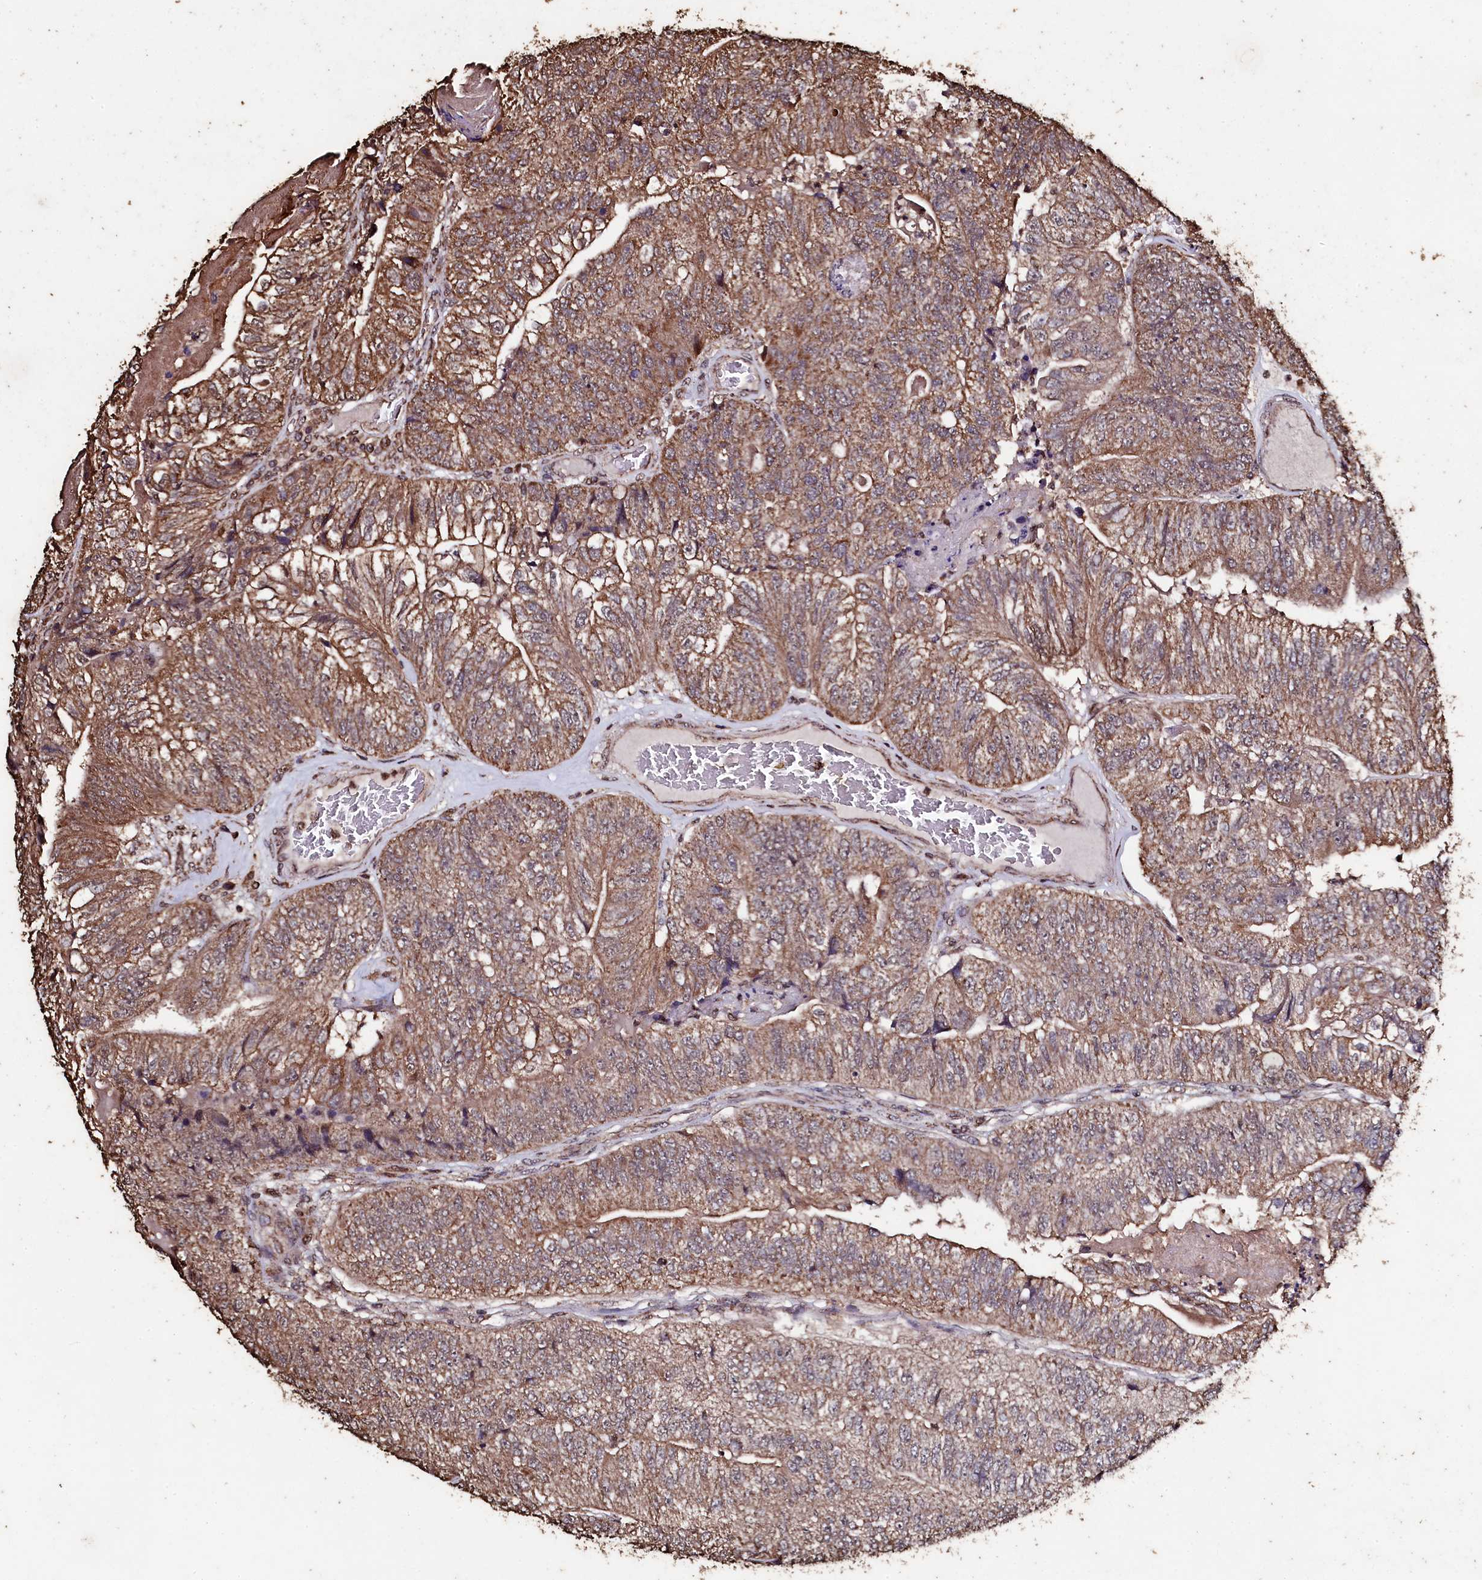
{"staining": {"intensity": "moderate", "quantity": ">75%", "location": "cytoplasmic/membranous"}, "tissue": "colorectal cancer", "cell_type": "Tumor cells", "image_type": "cancer", "snomed": [{"axis": "morphology", "description": "Adenocarcinoma, NOS"}, {"axis": "topography", "description": "Colon"}], "caption": "Immunohistochemical staining of human adenocarcinoma (colorectal) shows medium levels of moderate cytoplasmic/membranous protein expression in about >75% of tumor cells.", "gene": "FAAP24", "patient": {"sex": "female", "age": 67}}